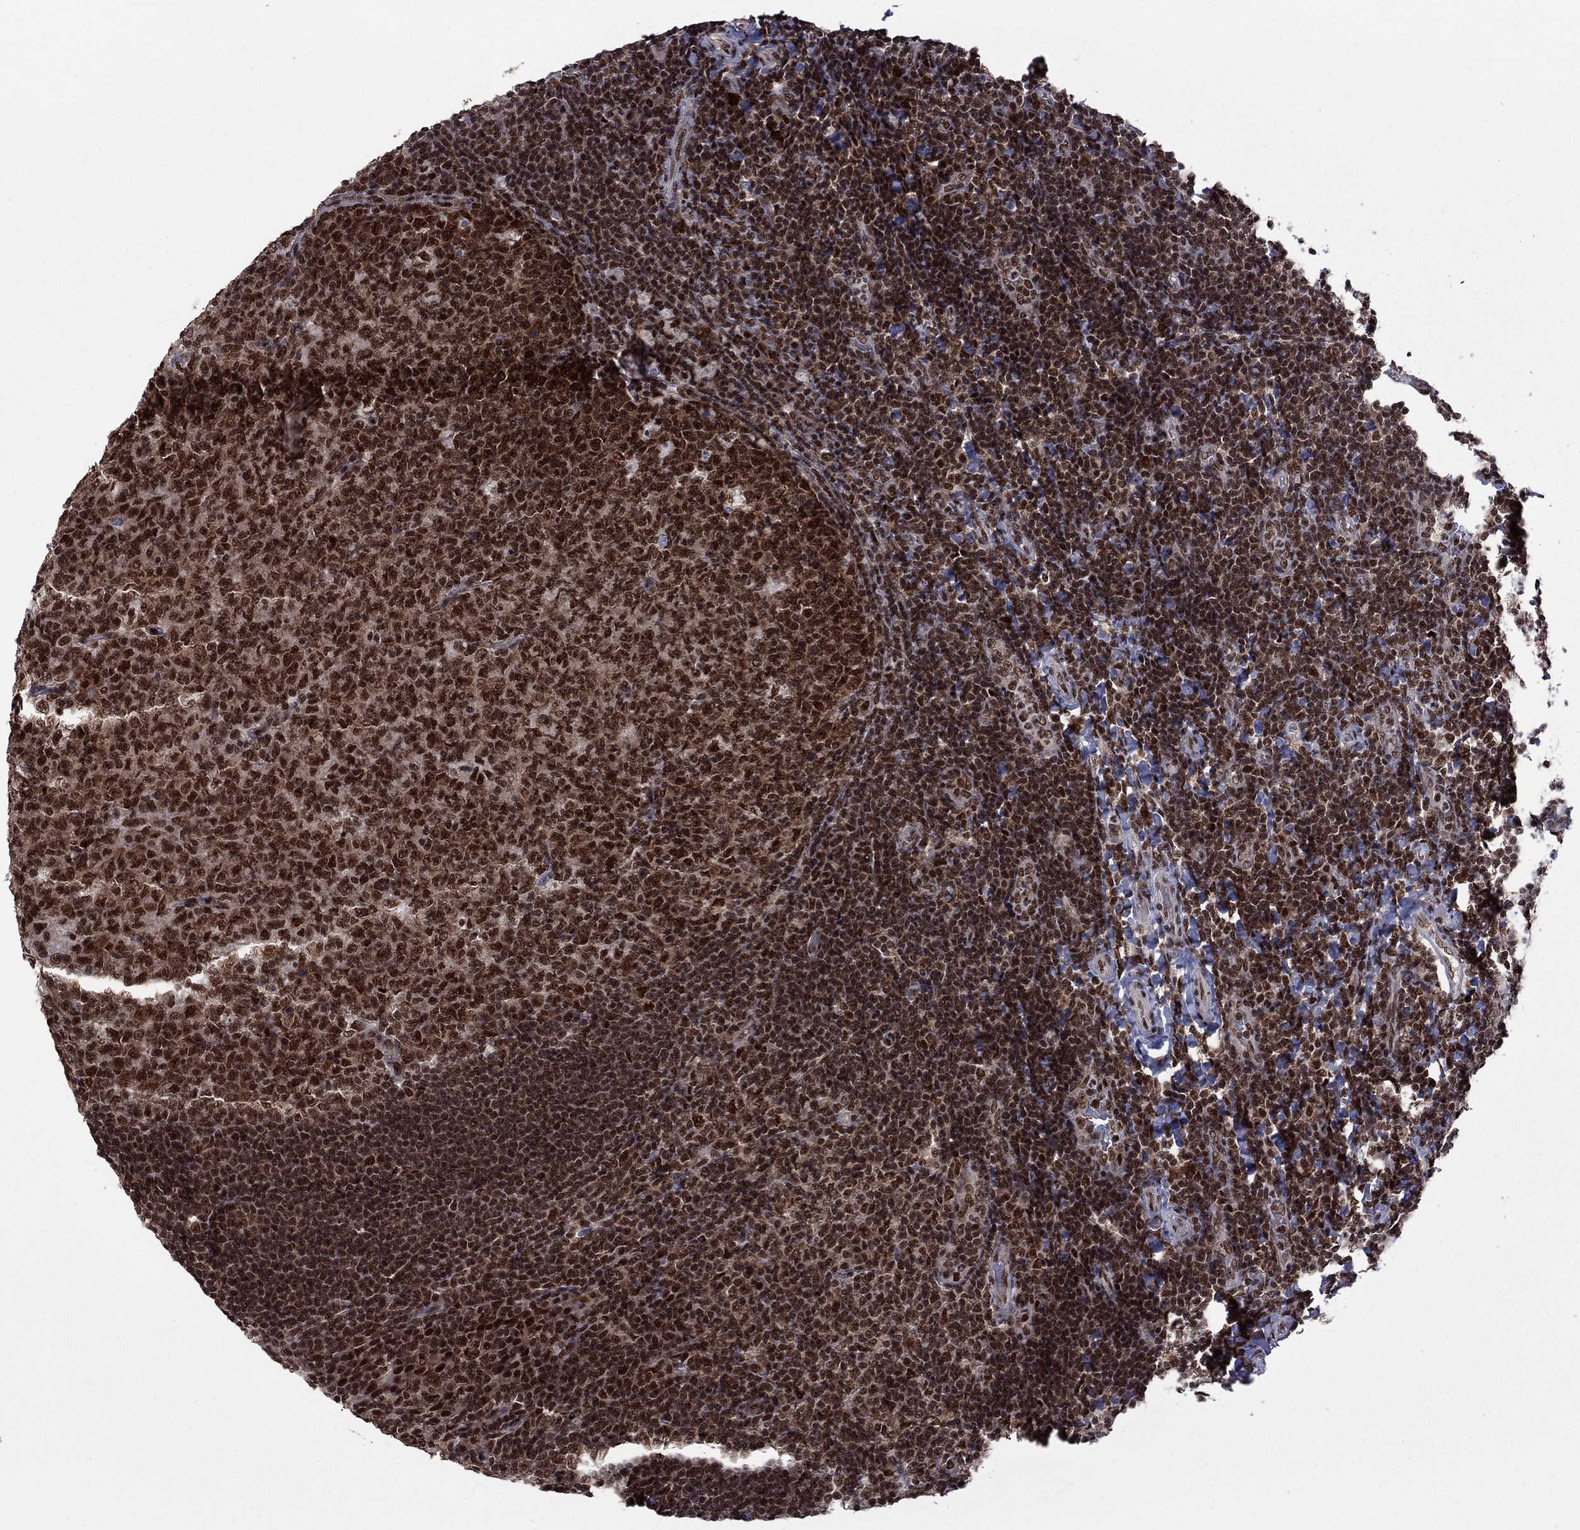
{"staining": {"intensity": "strong", "quantity": ">75%", "location": "nuclear"}, "tissue": "tonsil", "cell_type": "Germinal center cells", "image_type": "normal", "snomed": [{"axis": "morphology", "description": "Normal tissue, NOS"}, {"axis": "topography", "description": "Tonsil"}], "caption": "A brown stain shows strong nuclear expression of a protein in germinal center cells of normal human tonsil. (DAB (3,3'-diaminobenzidine) IHC, brown staining for protein, blue staining for nuclei).", "gene": "MED25", "patient": {"sex": "female", "age": 10}}